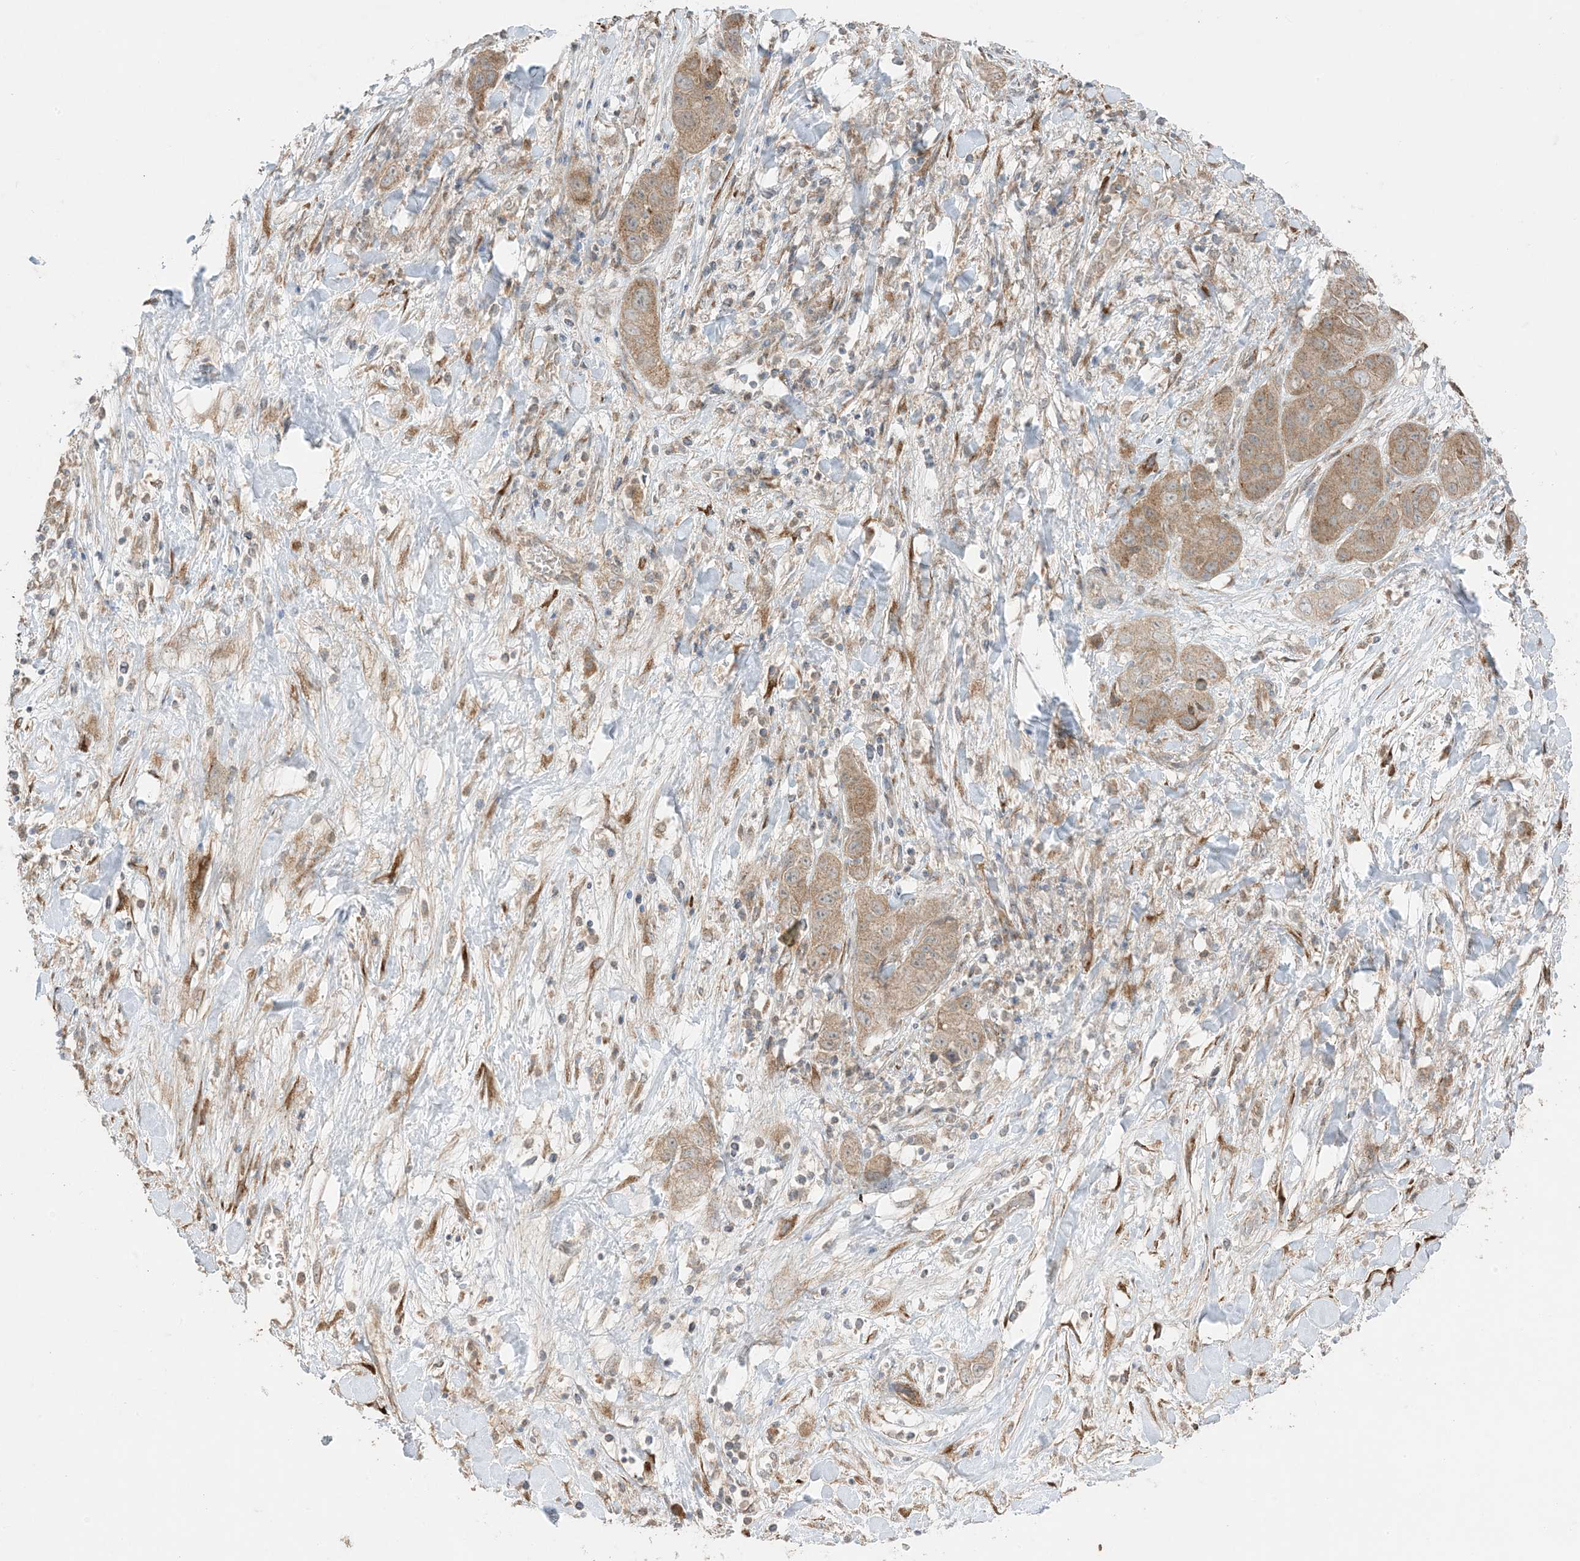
{"staining": {"intensity": "moderate", "quantity": ">75%", "location": "cytoplasmic/membranous"}, "tissue": "liver cancer", "cell_type": "Tumor cells", "image_type": "cancer", "snomed": [{"axis": "morphology", "description": "Cholangiocarcinoma"}, {"axis": "topography", "description": "Liver"}], "caption": "DAB immunohistochemical staining of liver cholangiocarcinoma demonstrates moderate cytoplasmic/membranous protein staining in approximately >75% of tumor cells. (Stains: DAB in brown, nuclei in blue, Microscopy: brightfield microscopy at high magnification).", "gene": "ODC1", "patient": {"sex": "female", "age": 52}}